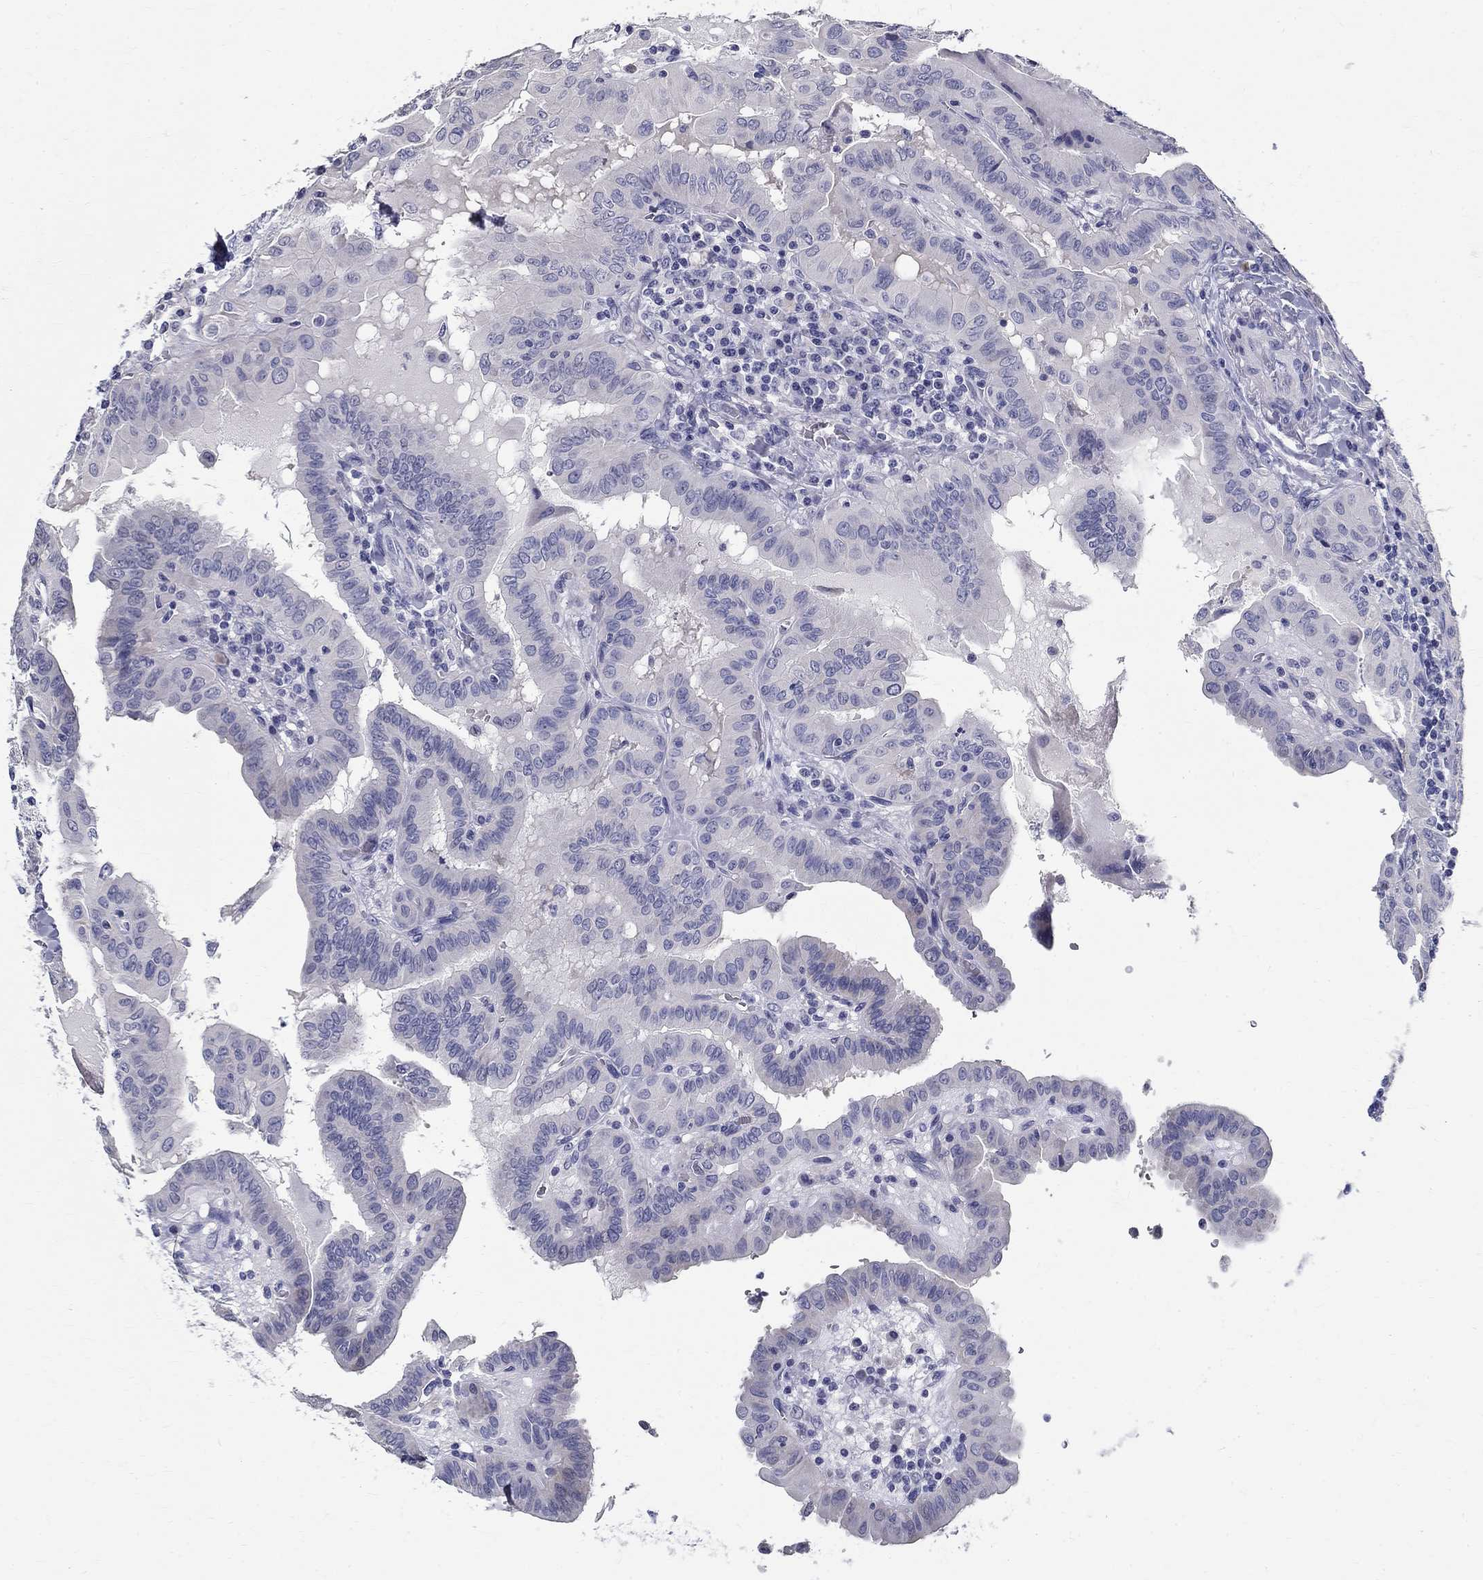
{"staining": {"intensity": "negative", "quantity": "none", "location": "none"}, "tissue": "thyroid cancer", "cell_type": "Tumor cells", "image_type": "cancer", "snomed": [{"axis": "morphology", "description": "Papillary adenocarcinoma, NOS"}, {"axis": "topography", "description": "Thyroid gland"}], "caption": "Immunohistochemical staining of human thyroid cancer (papillary adenocarcinoma) demonstrates no significant positivity in tumor cells.", "gene": "TGM4", "patient": {"sex": "female", "age": 37}}